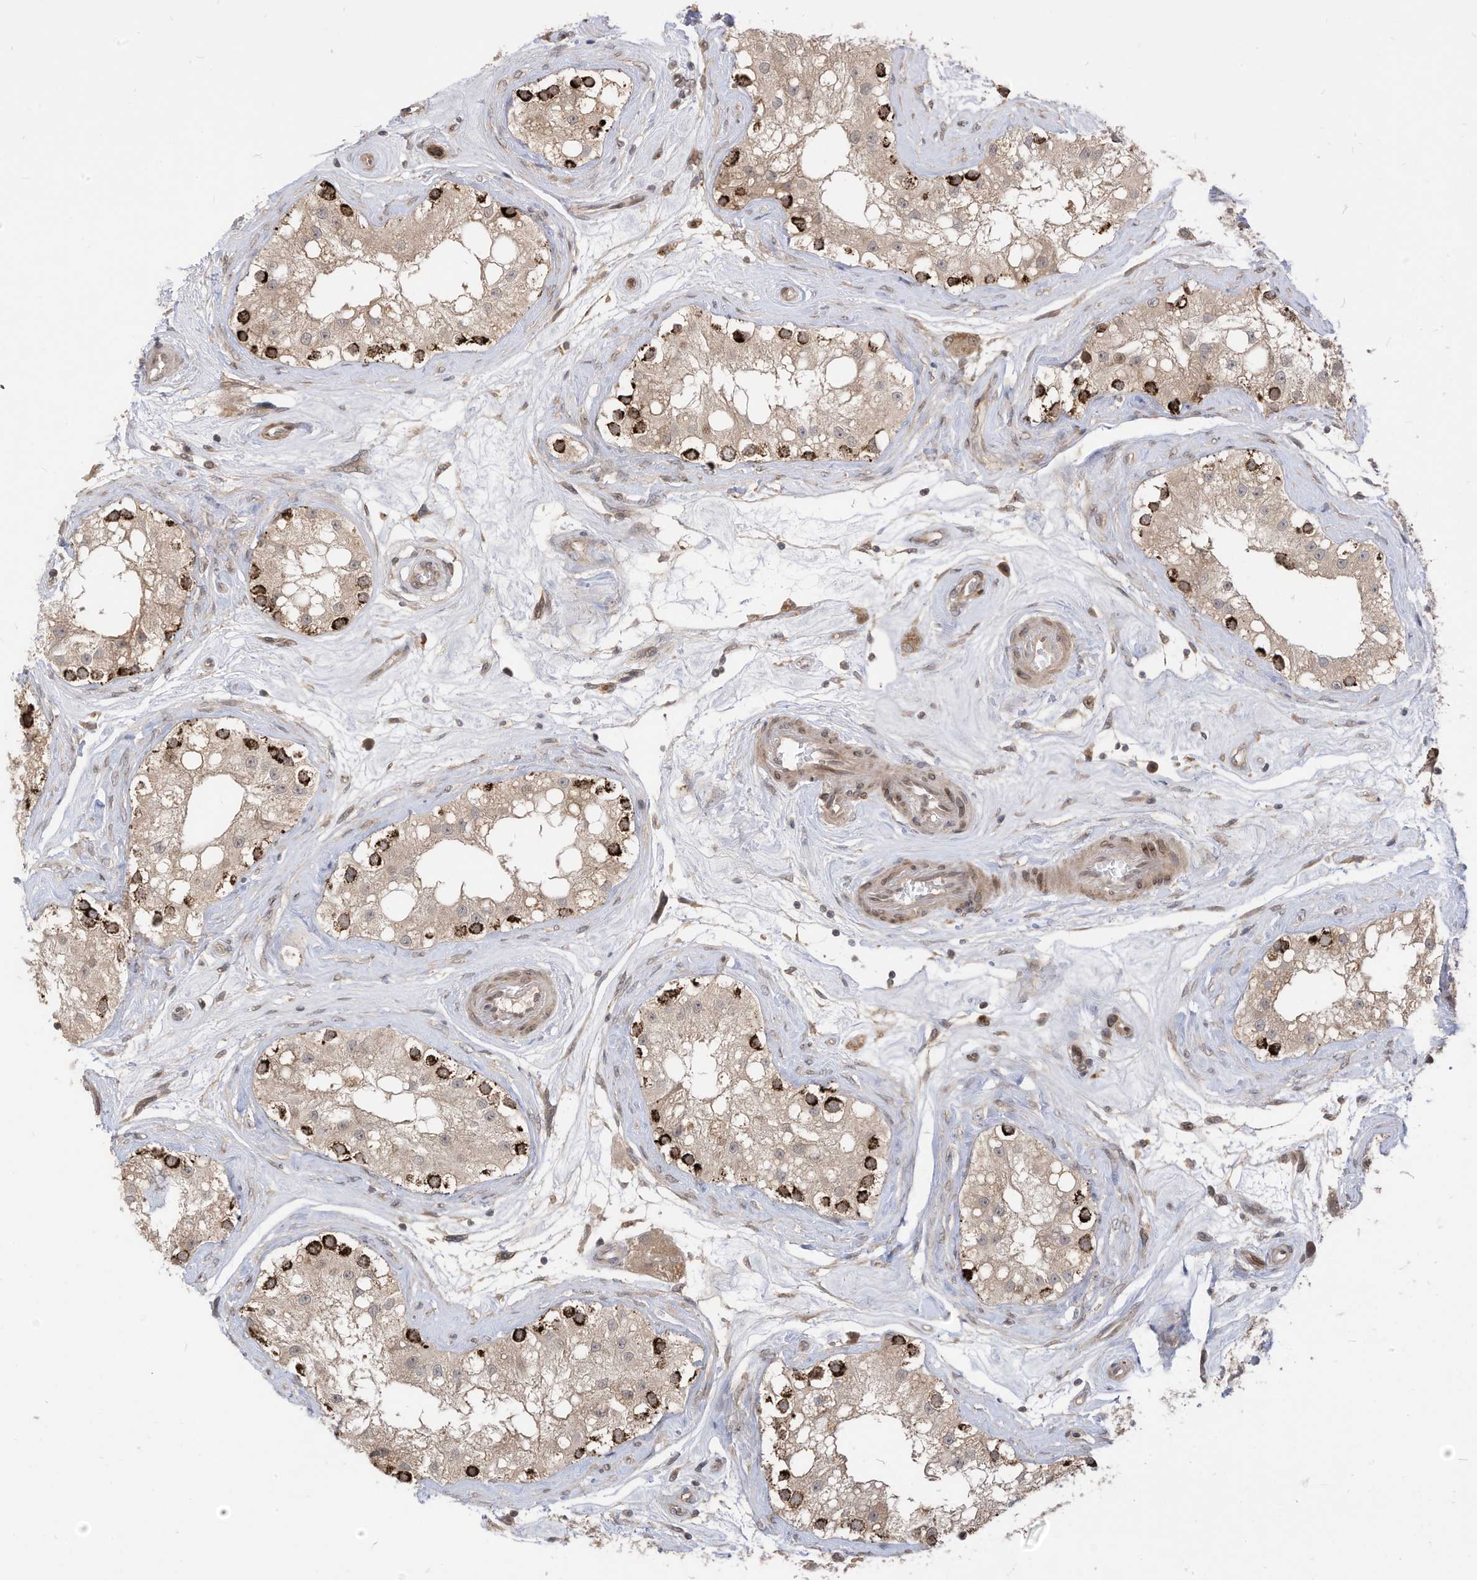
{"staining": {"intensity": "strong", "quantity": "<25%", "location": "cytoplasmic/membranous"}, "tissue": "testis", "cell_type": "Cells in seminiferous ducts", "image_type": "normal", "snomed": [{"axis": "morphology", "description": "Normal tissue, NOS"}, {"axis": "topography", "description": "Testis"}], "caption": "Strong cytoplasmic/membranous positivity is identified in about <25% of cells in seminiferous ducts in unremarkable testis.", "gene": "CNKSR1", "patient": {"sex": "male", "age": 84}}